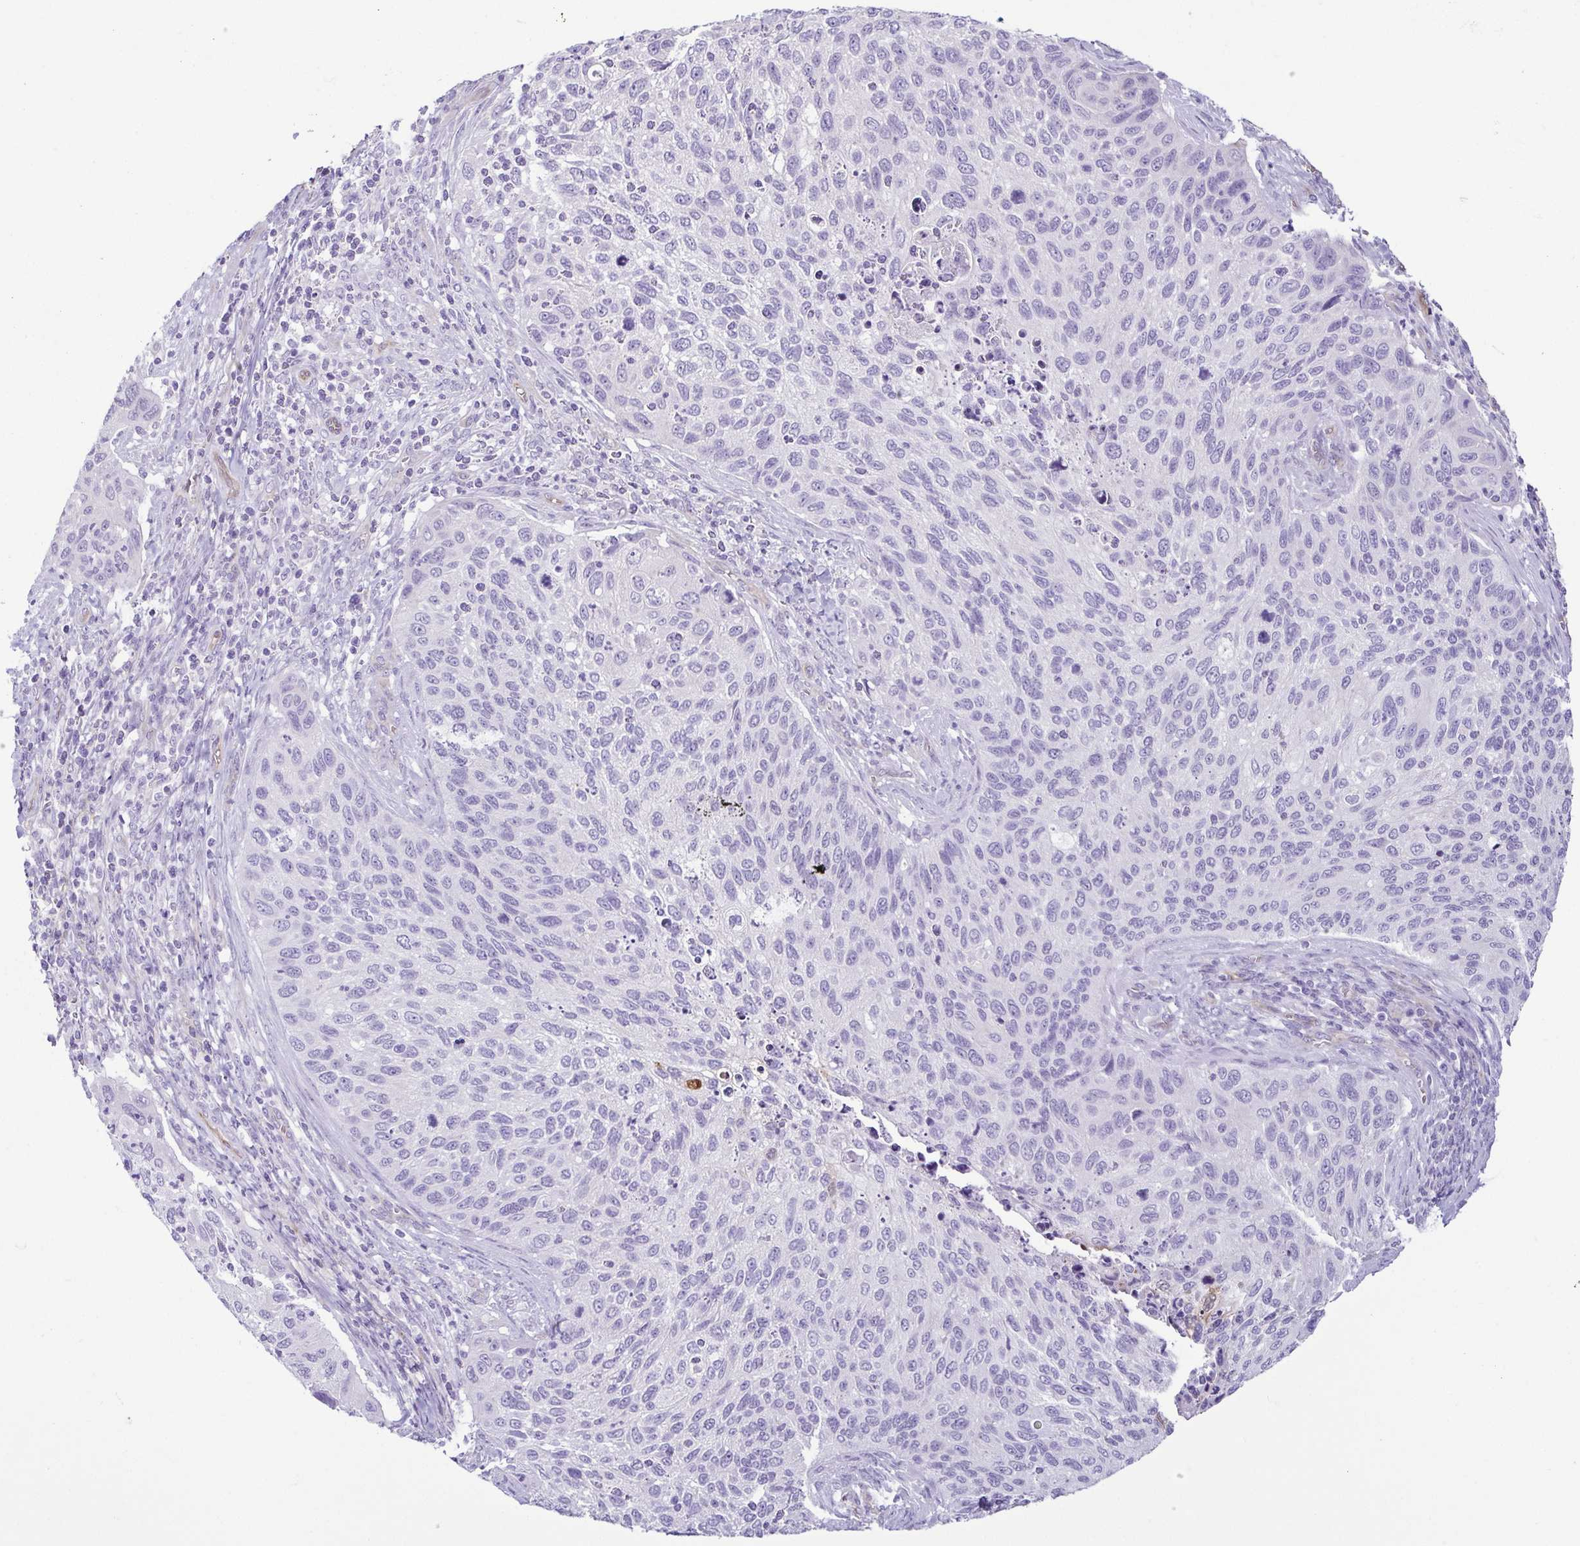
{"staining": {"intensity": "moderate", "quantity": "<25%", "location": "cytoplasmic/membranous,nuclear"}, "tissue": "cervical cancer", "cell_type": "Tumor cells", "image_type": "cancer", "snomed": [{"axis": "morphology", "description": "Squamous cell carcinoma, NOS"}, {"axis": "topography", "description": "Cervix"}], "caption": "Immunohistochemical staining of human squamous cell carcinoma (cervical) exhibits moderate cytoplasmic/membranous and nuclear protein expression in about <25% of tumor cells.", "gene": "CASP14", "patient": {"sex": "female", "age": 70}}